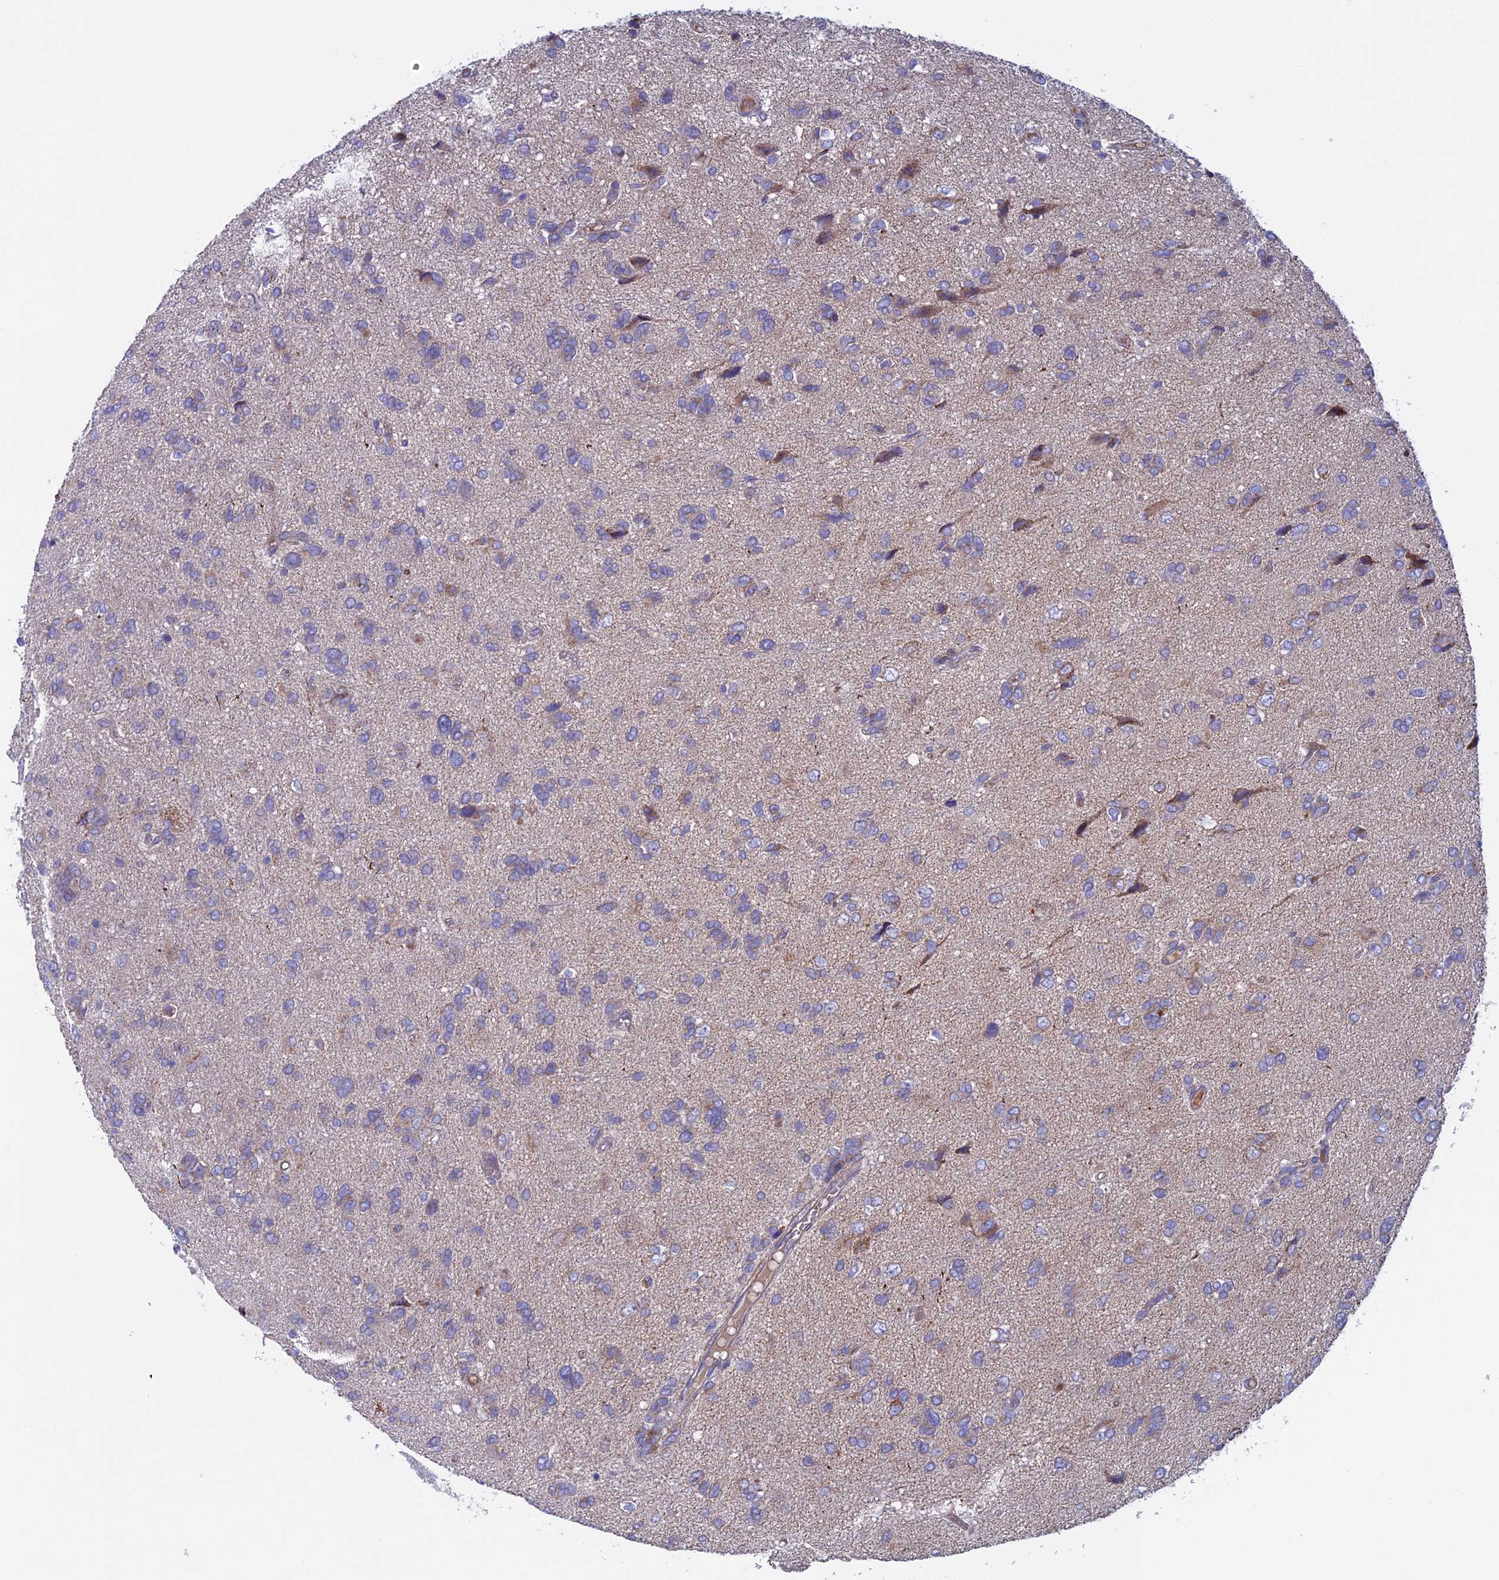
{"staining": {"intensity": "negative", "quantity": "none", "location": "none"}, "tissue": "glioma", "cell_type": "Tumor cells", "image_type": "cancer", "snomed": [{"axis": "morphology", "description": "Glioma, malignant, High grade"}, {"axis": "topography", "description": "Brain"}], "caption": "The photomicrograph shows no staining of tumor cells in malignant glioma (high-grade).", "gene": "SLC15A5", "patient": {"sex": "female", "age": 59}}